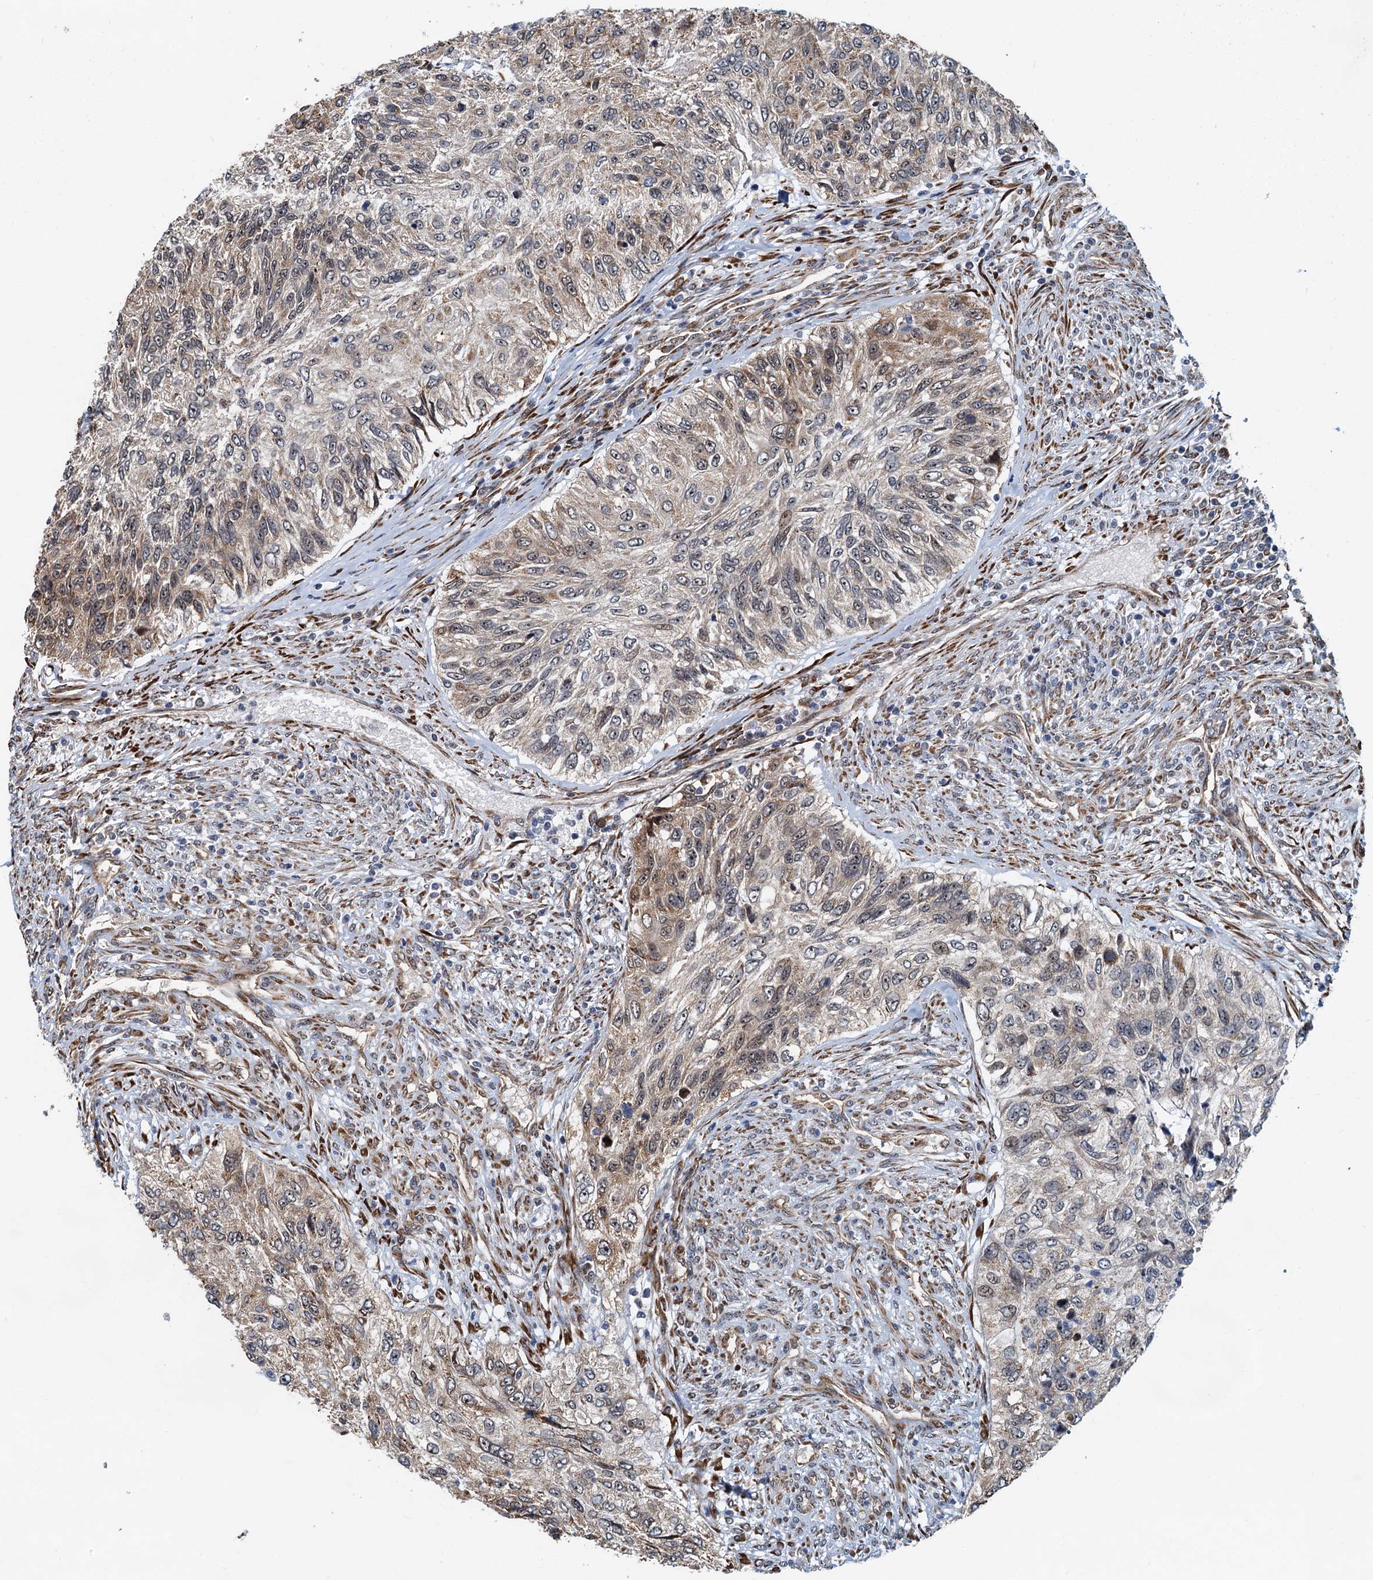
{"staining": {"intensity": "weak", "quantity": "25%-75%", "location": "cytoplasmic/membranous"}, "tissue": "urothelial cancer", "cell_type": "Tumor cells", "image_type": "cancer", "snomed": [{"axis": "morphology", "description": "Urothelial carcinoma, High grade"}, {"axis": "topography", "description": "Urinary bladder"}], "caption": "DAB (3,3'-diaminobenzidine) immunohistochemical staining of human urothelial cancer shows weak cytoplasmic/membranous protein expression in about 25%-75% of tumor cells.", "gene": "DNAJC21", "patient": {"sex": "female", "age": 60}}